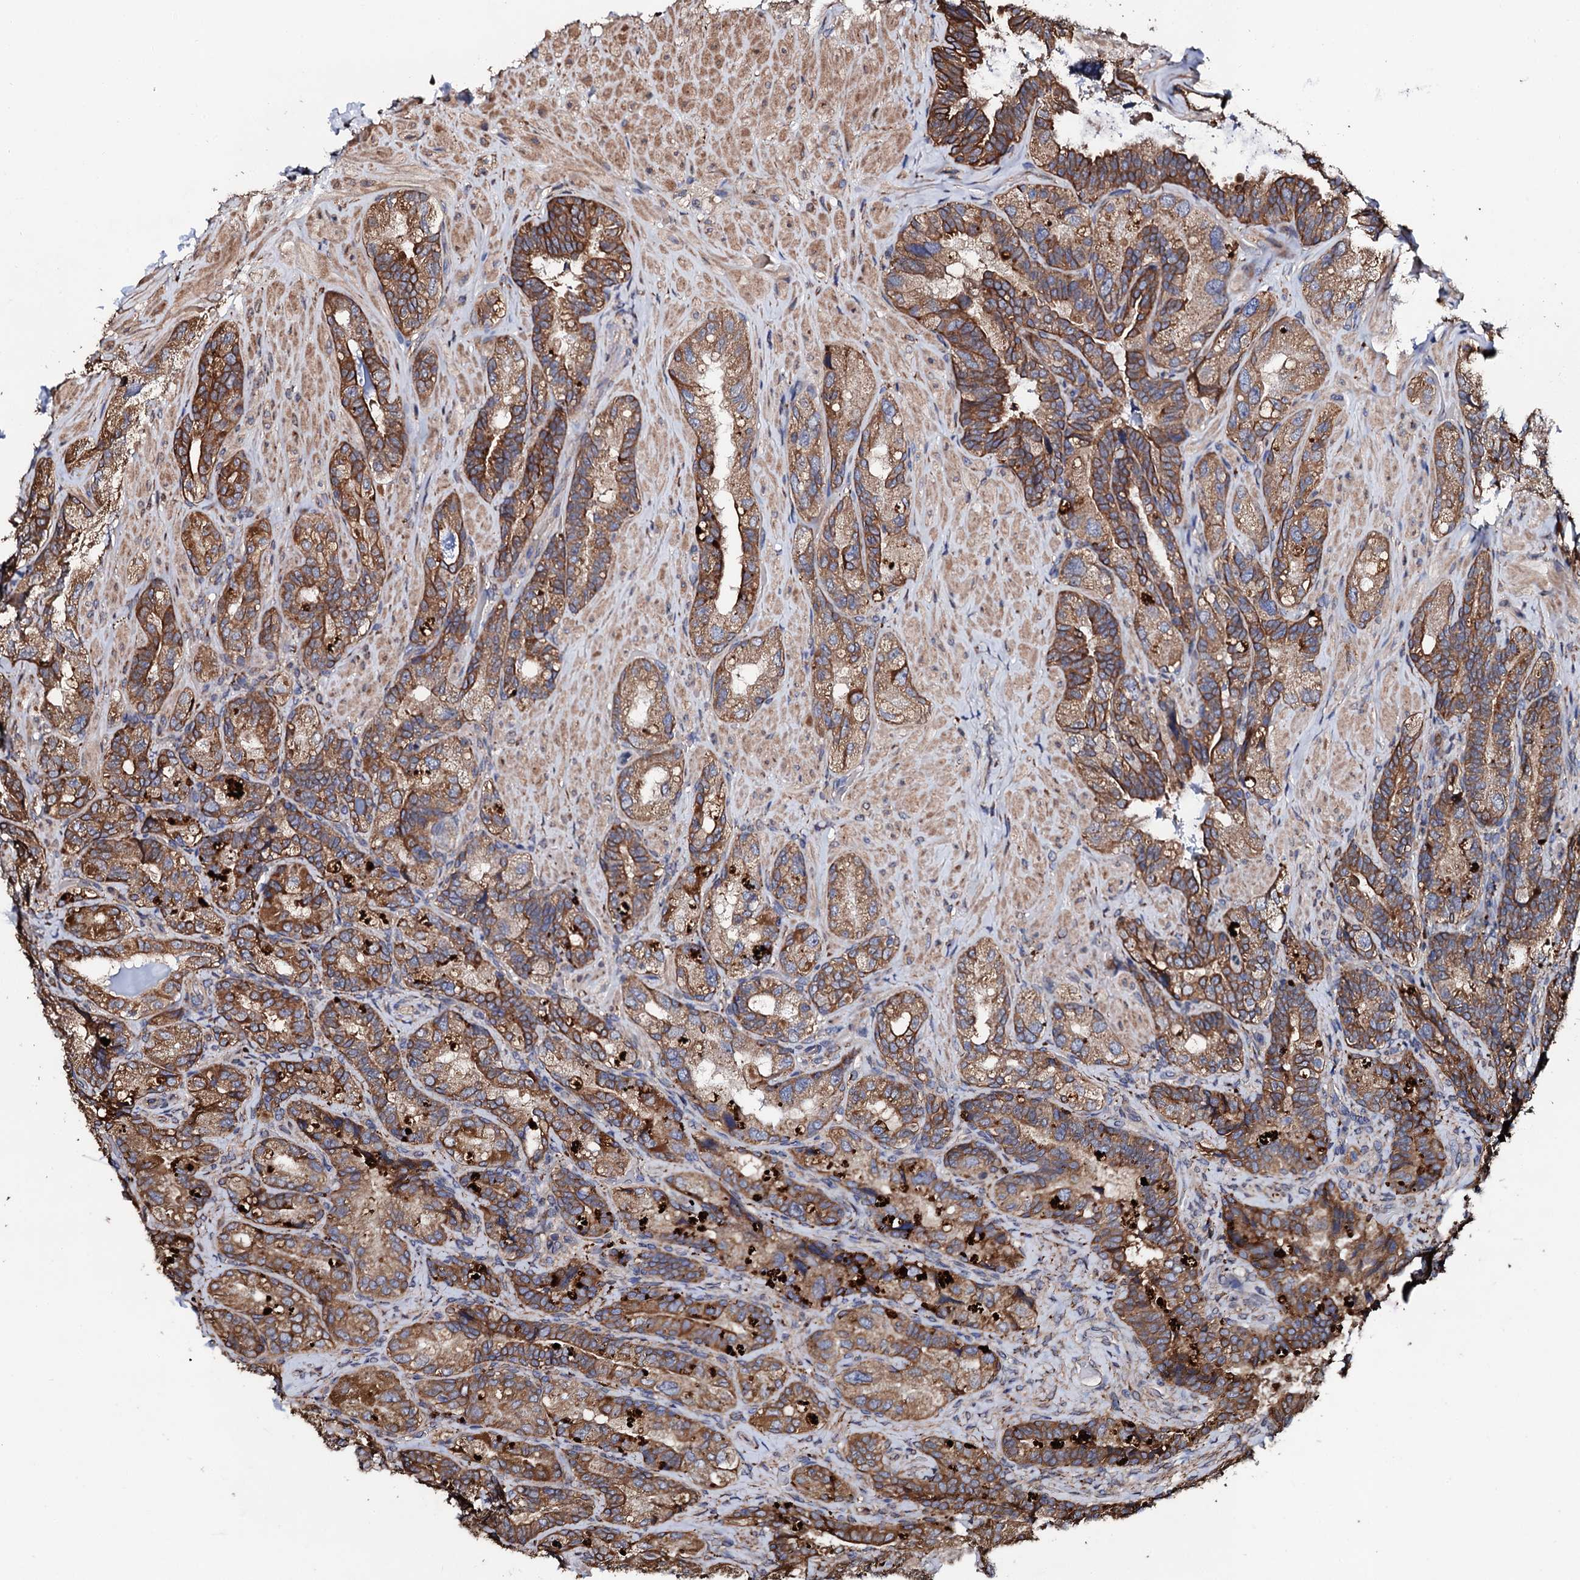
{"staining": {"intensity": "strong", "quantity": "25%-75%", "location": "cytoplasmic/membranous"}, "tissue": "seminal vesicle", "cell_type": "Glandular cells", "image_type": "normal", "snomed": [{"axis": "morphology", "description": "Normal tissue, NOS"}, {"axis": "topography", "description": "Prostate and seminal vesicle, NOS"}, {"axis": "topography", "description": "Prostate"}, {"axis": "topography", "description": "Seminal veicle"}], "caption": "Immunohistochemical staining of benign seminal vesicle demonstrates high levels of strong cytoplasmic/membranous expression in about 25%-75% of glandular cells. (DAB IHC with brightfield microscopy, high magnification).", "gene": "CKAP5", "patient": {"sex": "male", "age": 67}}